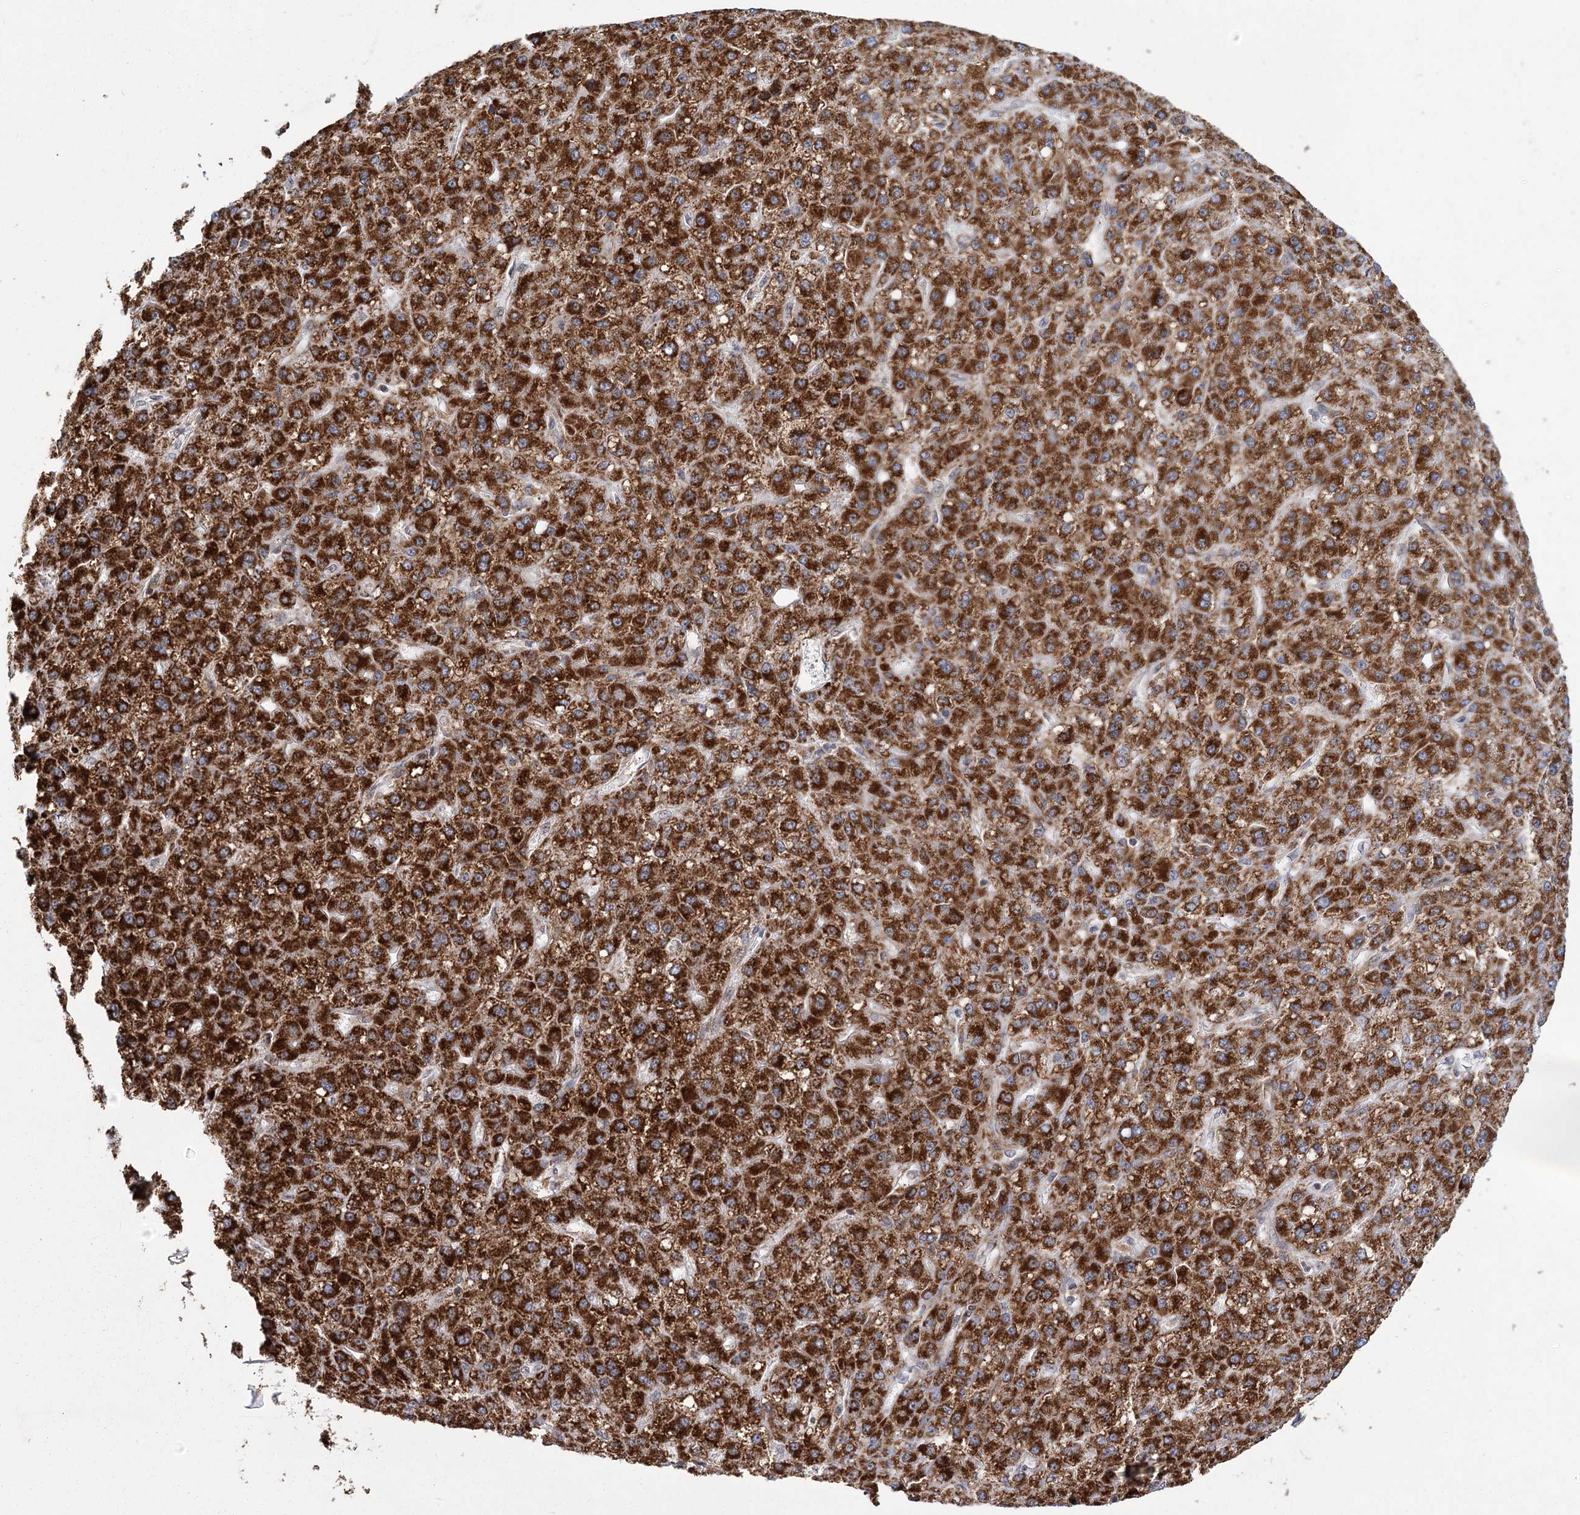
{"staining": {"intensity": "strong", "quantity": ">75%", "location": "cytoplasmic/membranous"}, "tissue": "liver cancer", "cell_type": "Tumor cells", "image_type": "cancer", "snomed": [{"axis": "morphology", "description": "Carcinoma, Hepatocellular, NOS"}, {"axis": "topography", "description": "Liver"}], "caption": "A high amount of strong cytoplasmic/membranous positivity is present in about >75% of tumor cells in liver cancer tissue. (DAB (3,3'-diaminobenzidine) = brown stain, brightfield microscopy at high magnification).", "gene": "ZCCHC24", "patient": {"sex": "male", "age": 67}}